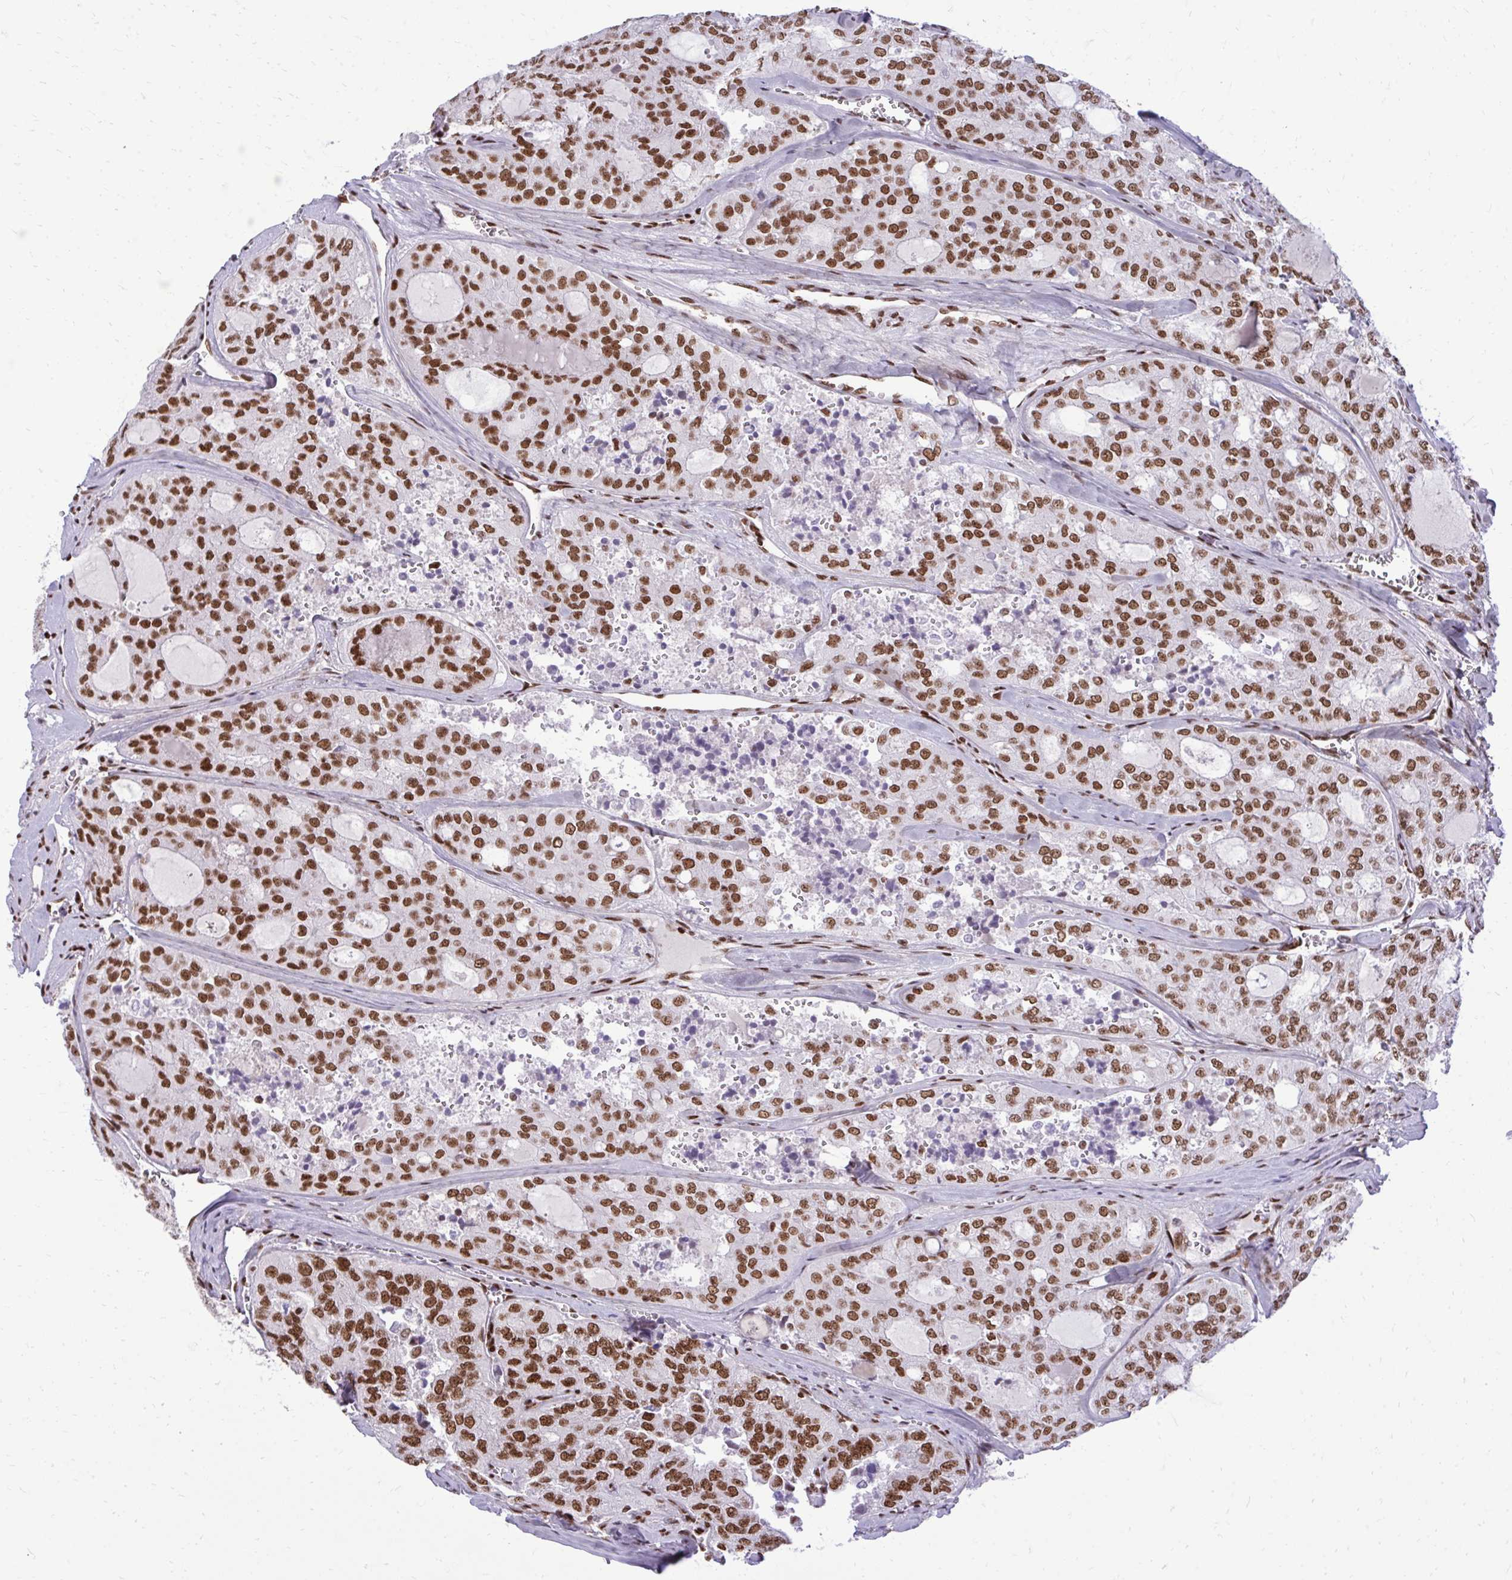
{"staining": {"intensity": "strong", "quantity": ">75%", "location": "nuclear"}, "tissue": "thyroid cancer", "cell_type": "Tumor cells", "image_type": "cancer", "snomed": [{"axis": "morphology", "description": "Follicular adenoma carcinoma, NOS"}, {"axis": "topography", "description": "Thyroid gland"}], "caption": "Follicular adenoma carcinoma (thyroid) stained with DAB immunohistochemistry exhibits high levels of strong nuclear expression in about >75% of tumor cells.", "gene": "CDYL", "patient": {"sex": "male", "age": 75}}